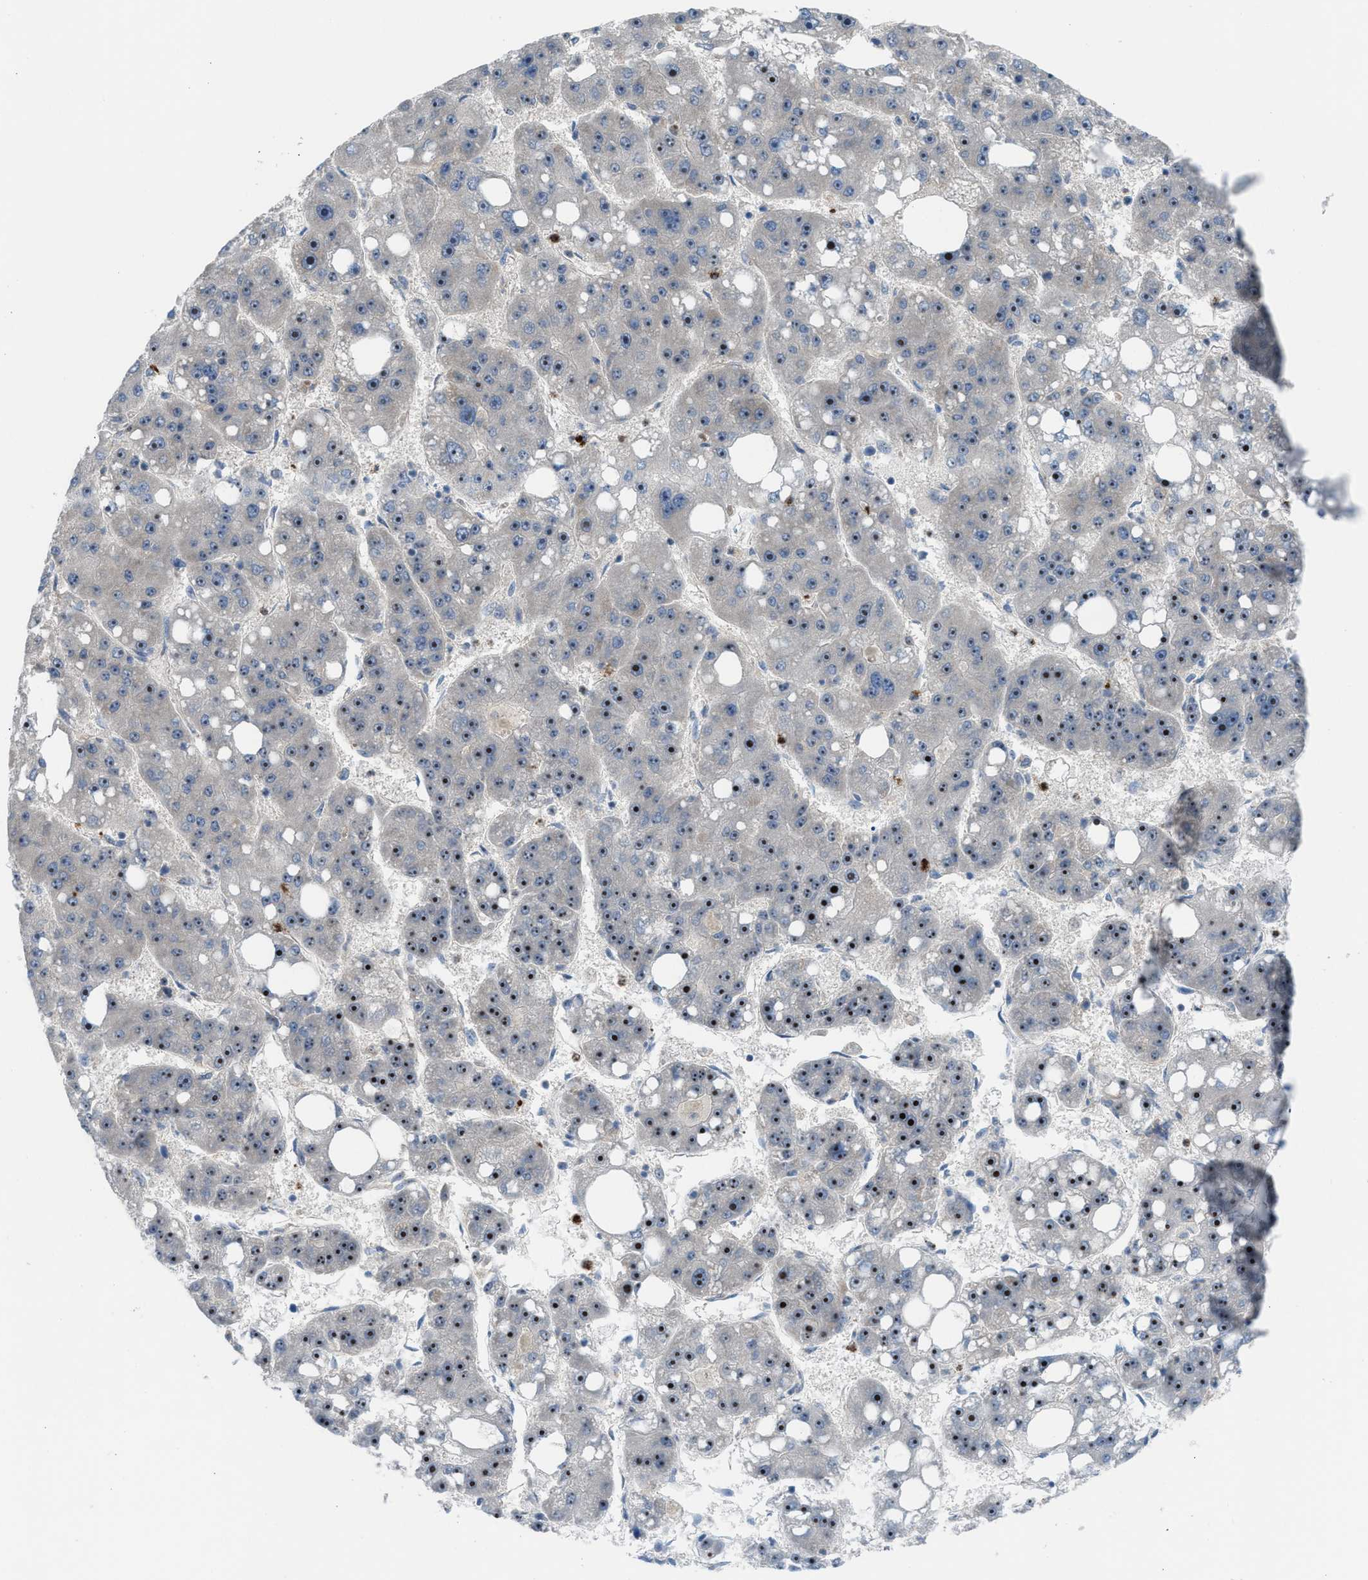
{"staining": {"intensity": "strong", "quantity": ">75%", "location": "nuclear"}, "tissue": "liver cancer", "cell_type": "Tumor cells", "image_type": "cancer", "snomed": [{"axis": "morphology", "description": "Carcinoma, Hepatocellular, NOS"}, {"axis": "topography", "description": "Liver"}], "caption": "Immunohistochemical staining of human liver cancer reveals high levels of strong nuclear staining in about >75% of tumor cells. (Brightfield microscopy of DAB IHC at high magnification).", "gene": "TPH1", "patient": {"sex": "female", "age": 61}}